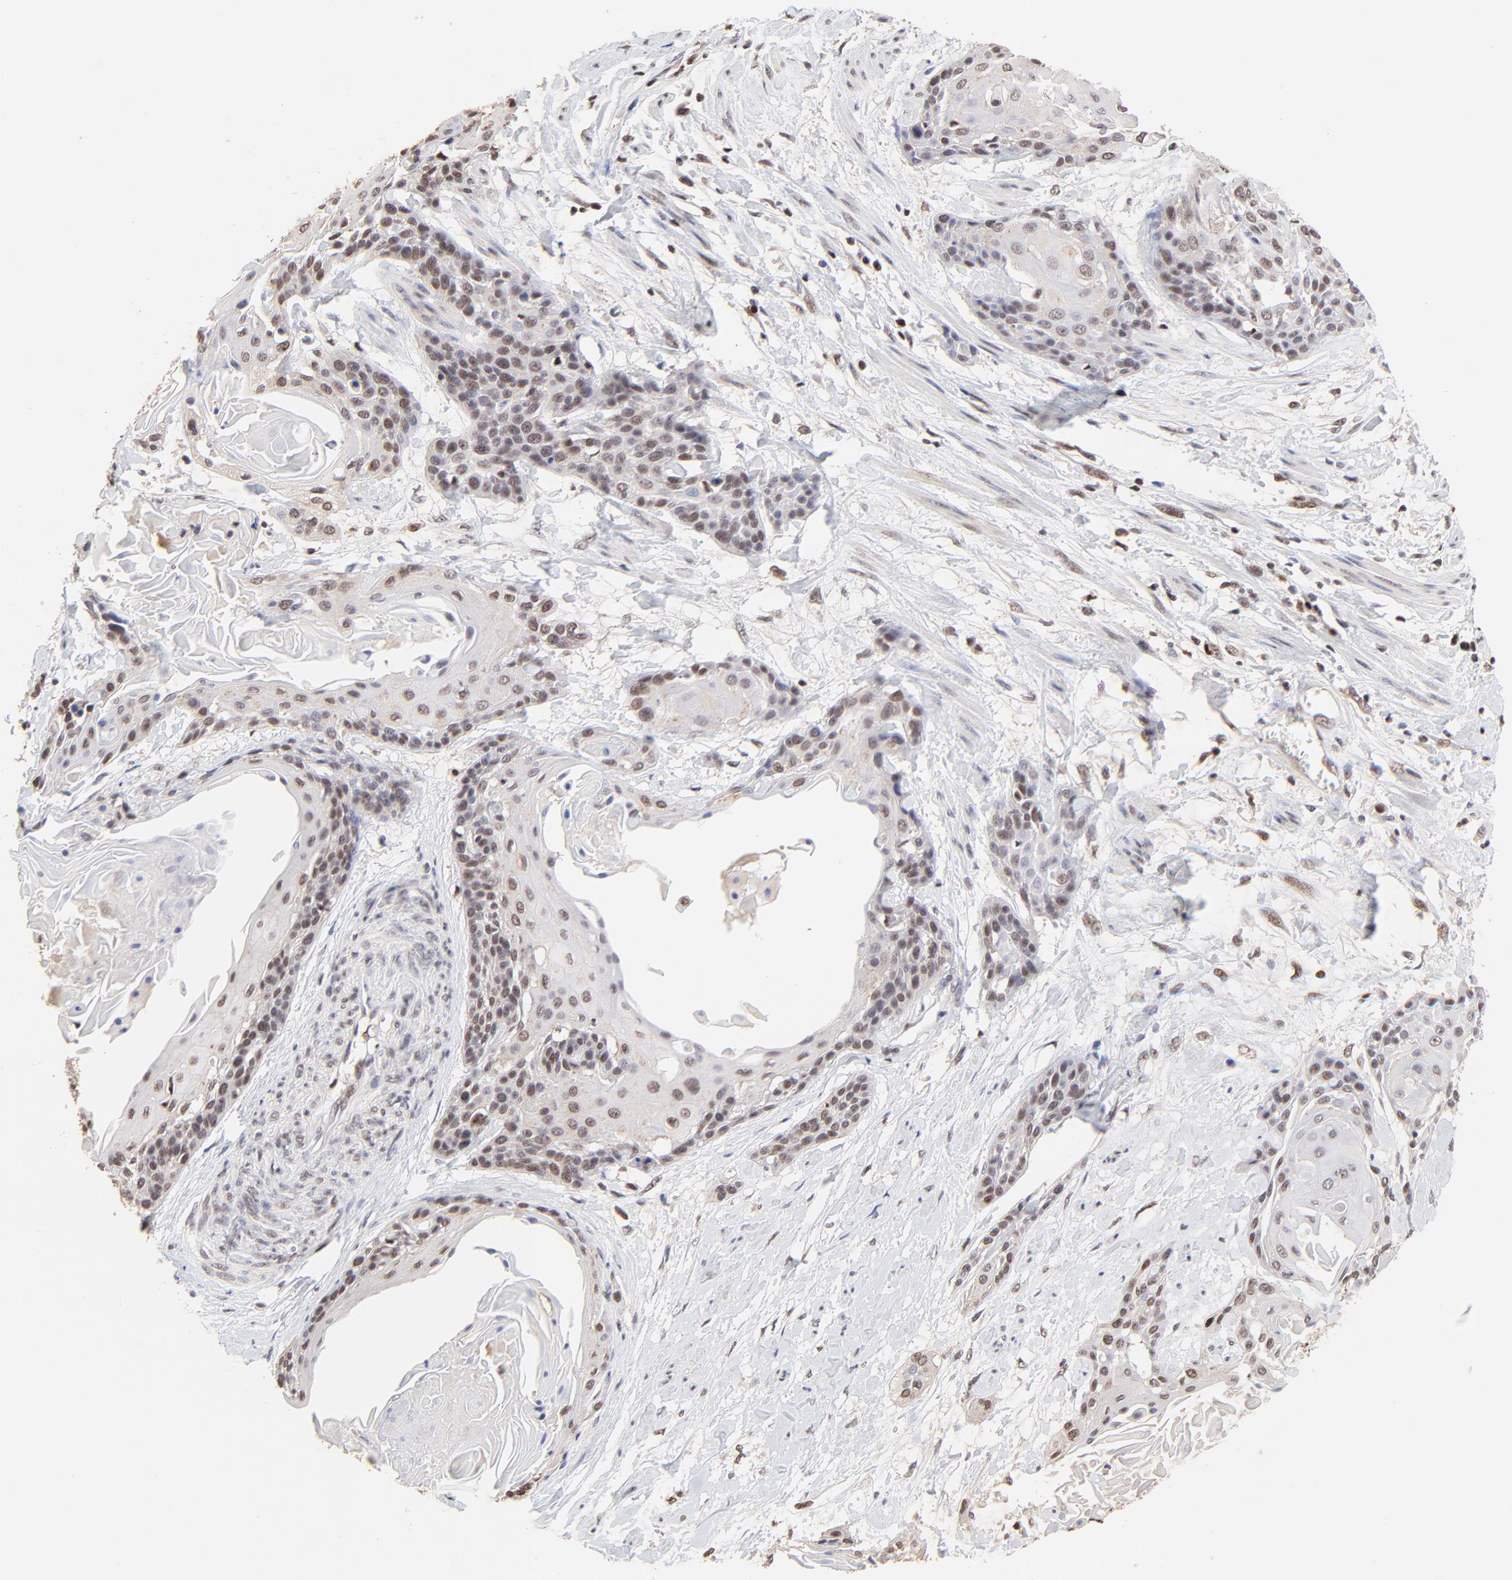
{"staining": {"intensity": "moderate", "quantity": ">75%", "location": "nuclear"}, "tissue": "cervical cancer", "cell_type": "Tumor cells", "image_type": "cancer", "snomed": [{"axis": "morphology", "description": "Squamous cell carcinoma, NOS"}, {"axis": "topography", "description": "Cervix"}], "caption": "Immunohistochemistry (IHC) staining of cervical cancer, which shows medium levels of moderate nuclear staining in about >75% of tumor cells indicating moderate nuclear protein positivity. The staining was performed using DAB (3,3'-diaminobenzidine) (brown) for protein detection and nuclei were counterstained in hematoxylin (blue).", "gene": "DSN1", "patient": {"sex": "female", "age": 57}}